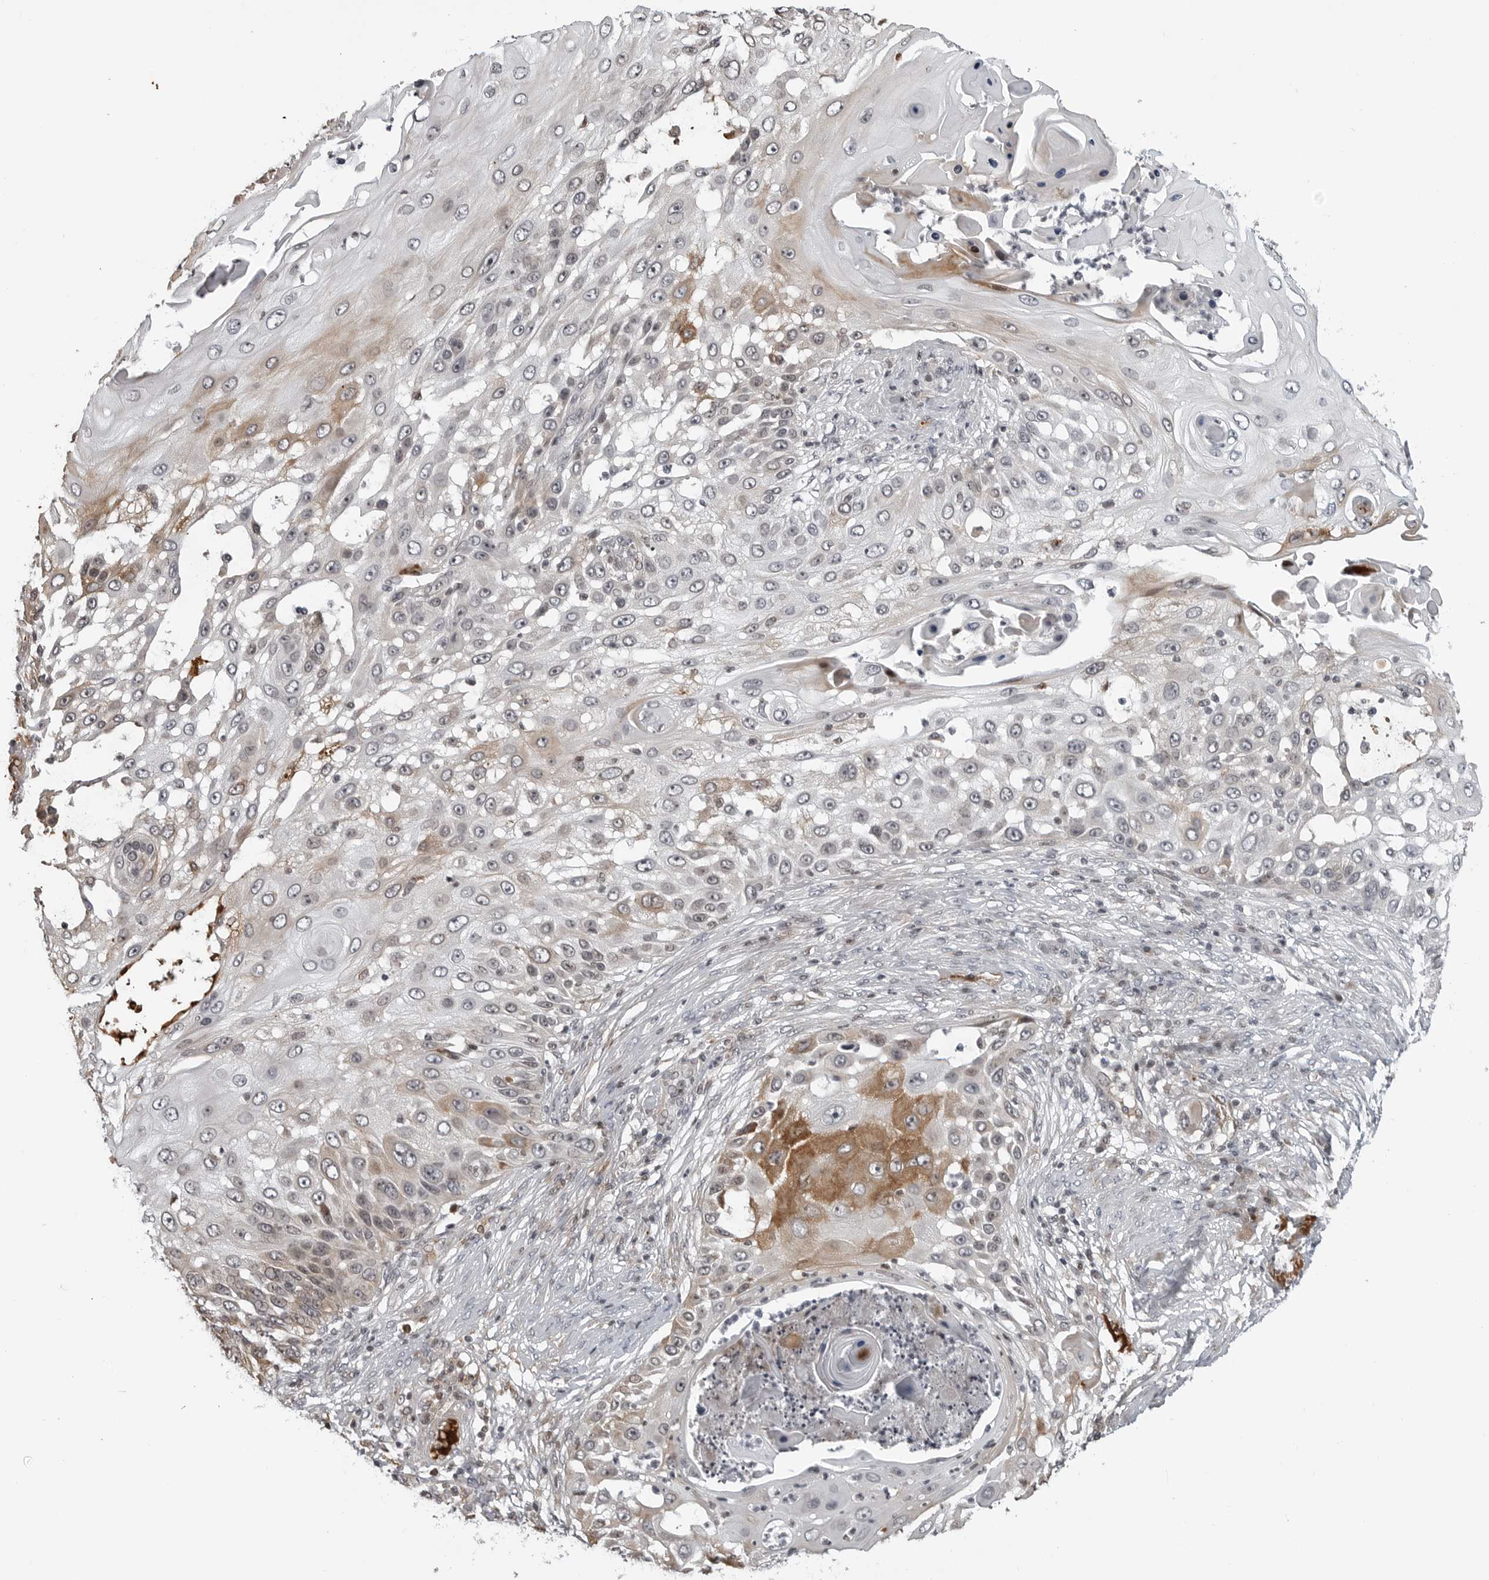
{"staining": {"intensity": "moderate", "quantity": "<25%", "location": "cytoplasmic/membranous"}, "tissue": "skin cancer", "cell_type": "Tumor cells", "image_type": "cancer", "snomed": [{"axis": "morphology", "description": "Squamous cell carcinoma, NOS"}, {"axis": "topography", "description": "Skin"}], "caption": "Tumor cells demonstrate low levels of moderate cytoplasmic/membranous positivity in approximately <25% of cells in skin cancer.", "gene": "CXCR5", "patient": {"sex": "female", "age": 44}}